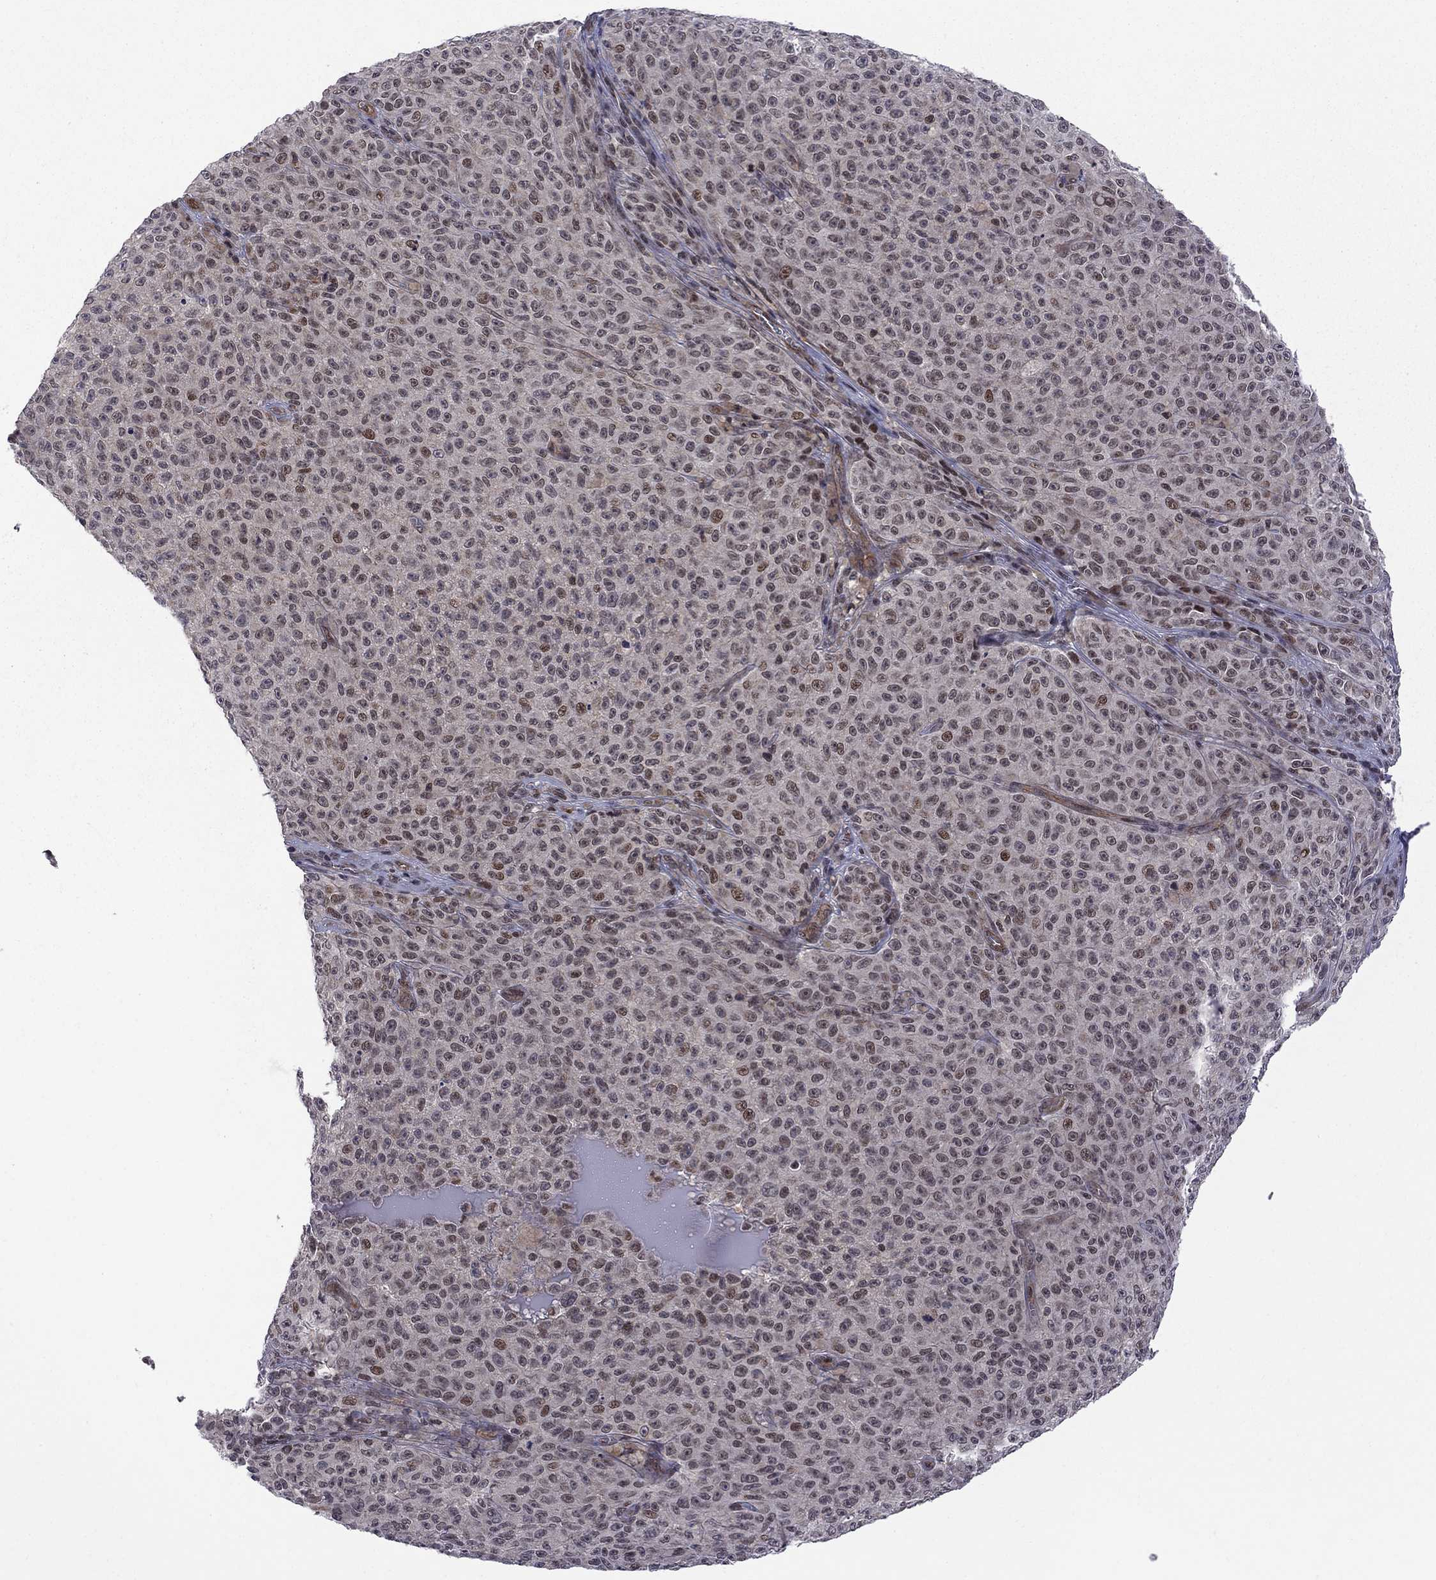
{"staining": {"intensity": "strong", "quantity": "<25%", "location": "nuclear"}, "tissue": "melanoma", "cell_type": "Tumor cells", "image_type": "cancer", "snomed": [{"axis": "morphology", "description": "Malignant melanoma, NOS"}, {"axis": "topography", "description": "Skin"}], "caption": "Immunohistochemical staining of malignant melanoma displays medium levels of strong nuclear positivity in about <25% of tumor cells. (DAB (3,3'-diaminobenzidine) IHC, brown staining for protein, blue staining for nuclei).", "gene": "BRF1", "patient": {"sex": "female", "age": 82}}